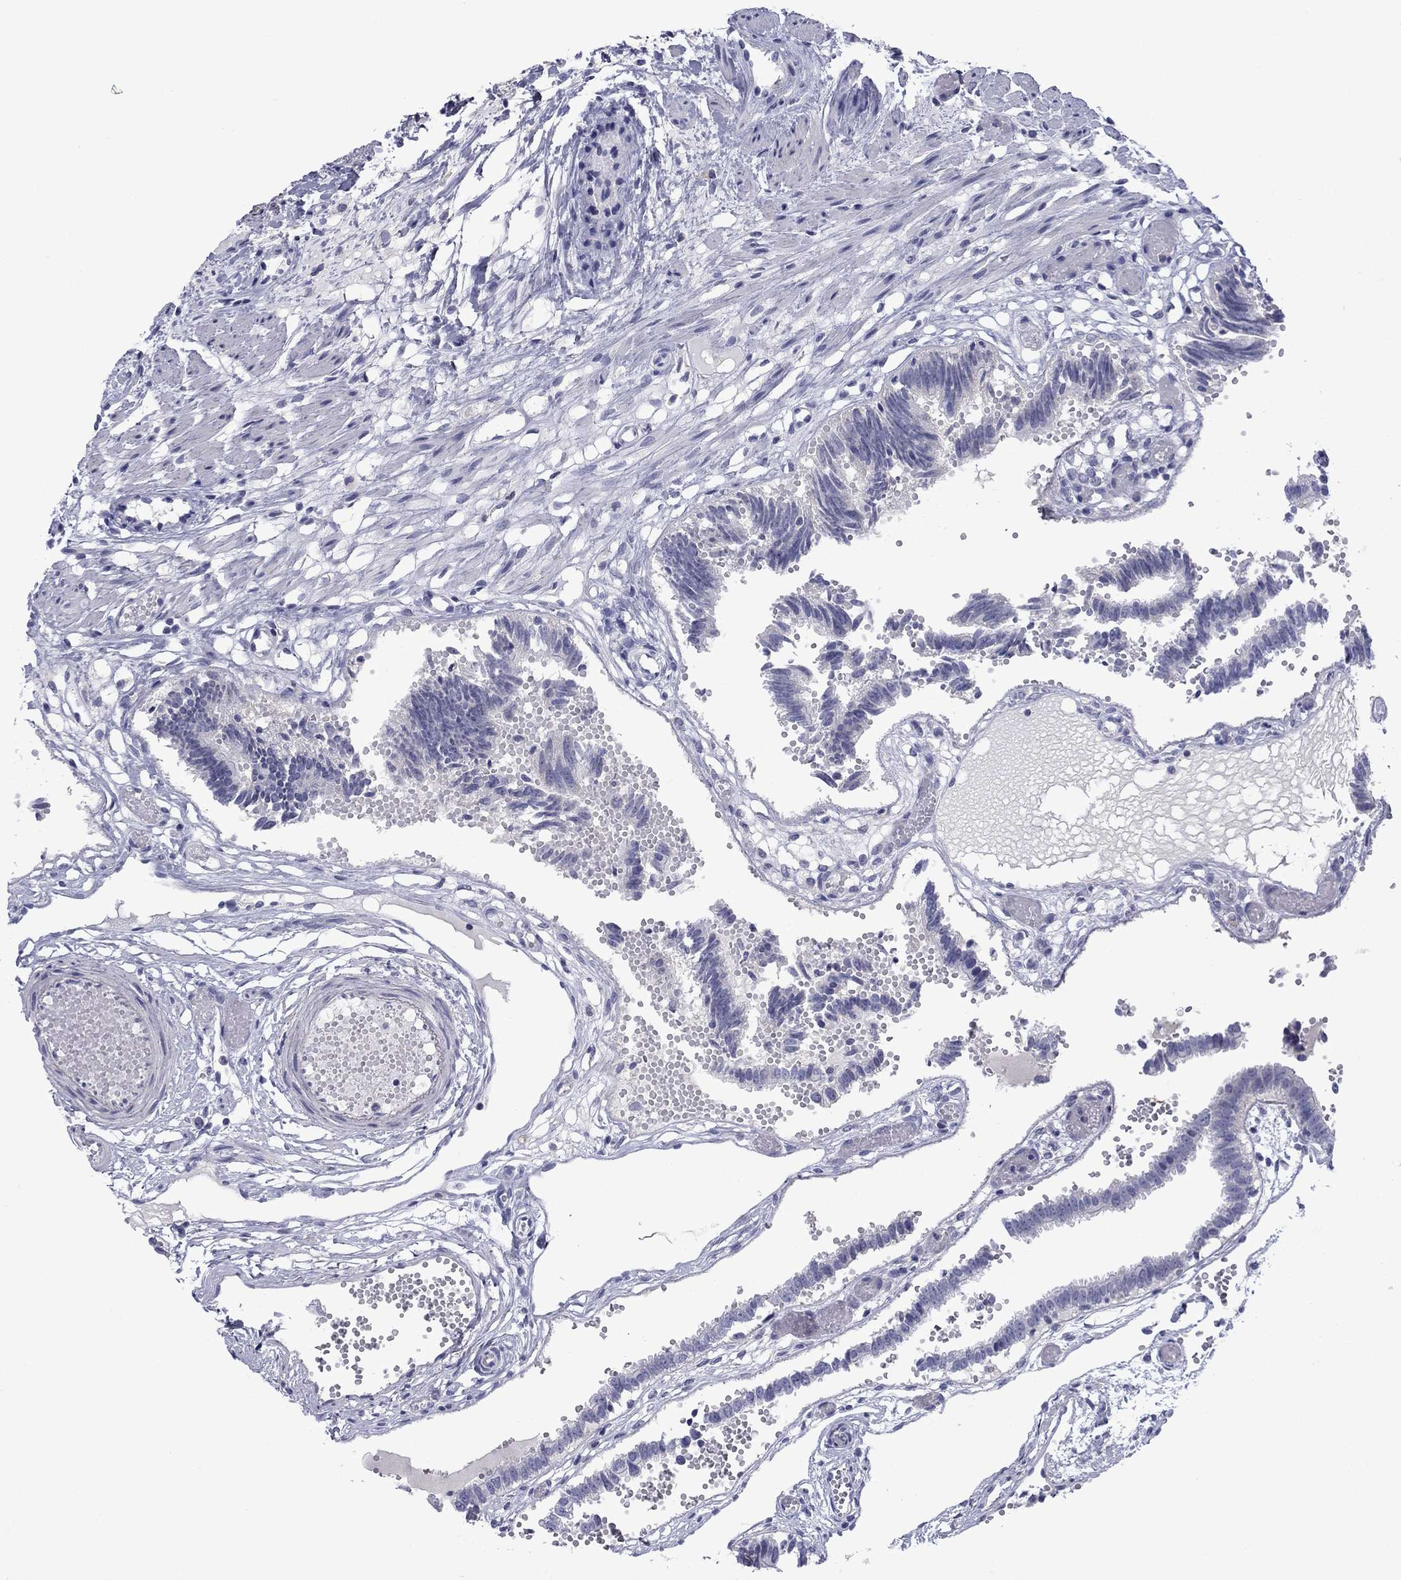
{"staining": {"intensity": "negative", "quantity": "none", "location": "none"}, "tissue": "fallopian tube", "cell_type": "Glandular cells", "image_type": "normal", "snomed": [{"axis": "morphology", "description": "Normal tissue, NOS"}, {"axis": "topography", "description": "Fallopian tube"}], "caption": "The image shows no significant positivity in glandular cells of fallopian tube.", "gene": "TMPRSS11A", "patient": {"sex": "female", "age": 37}}